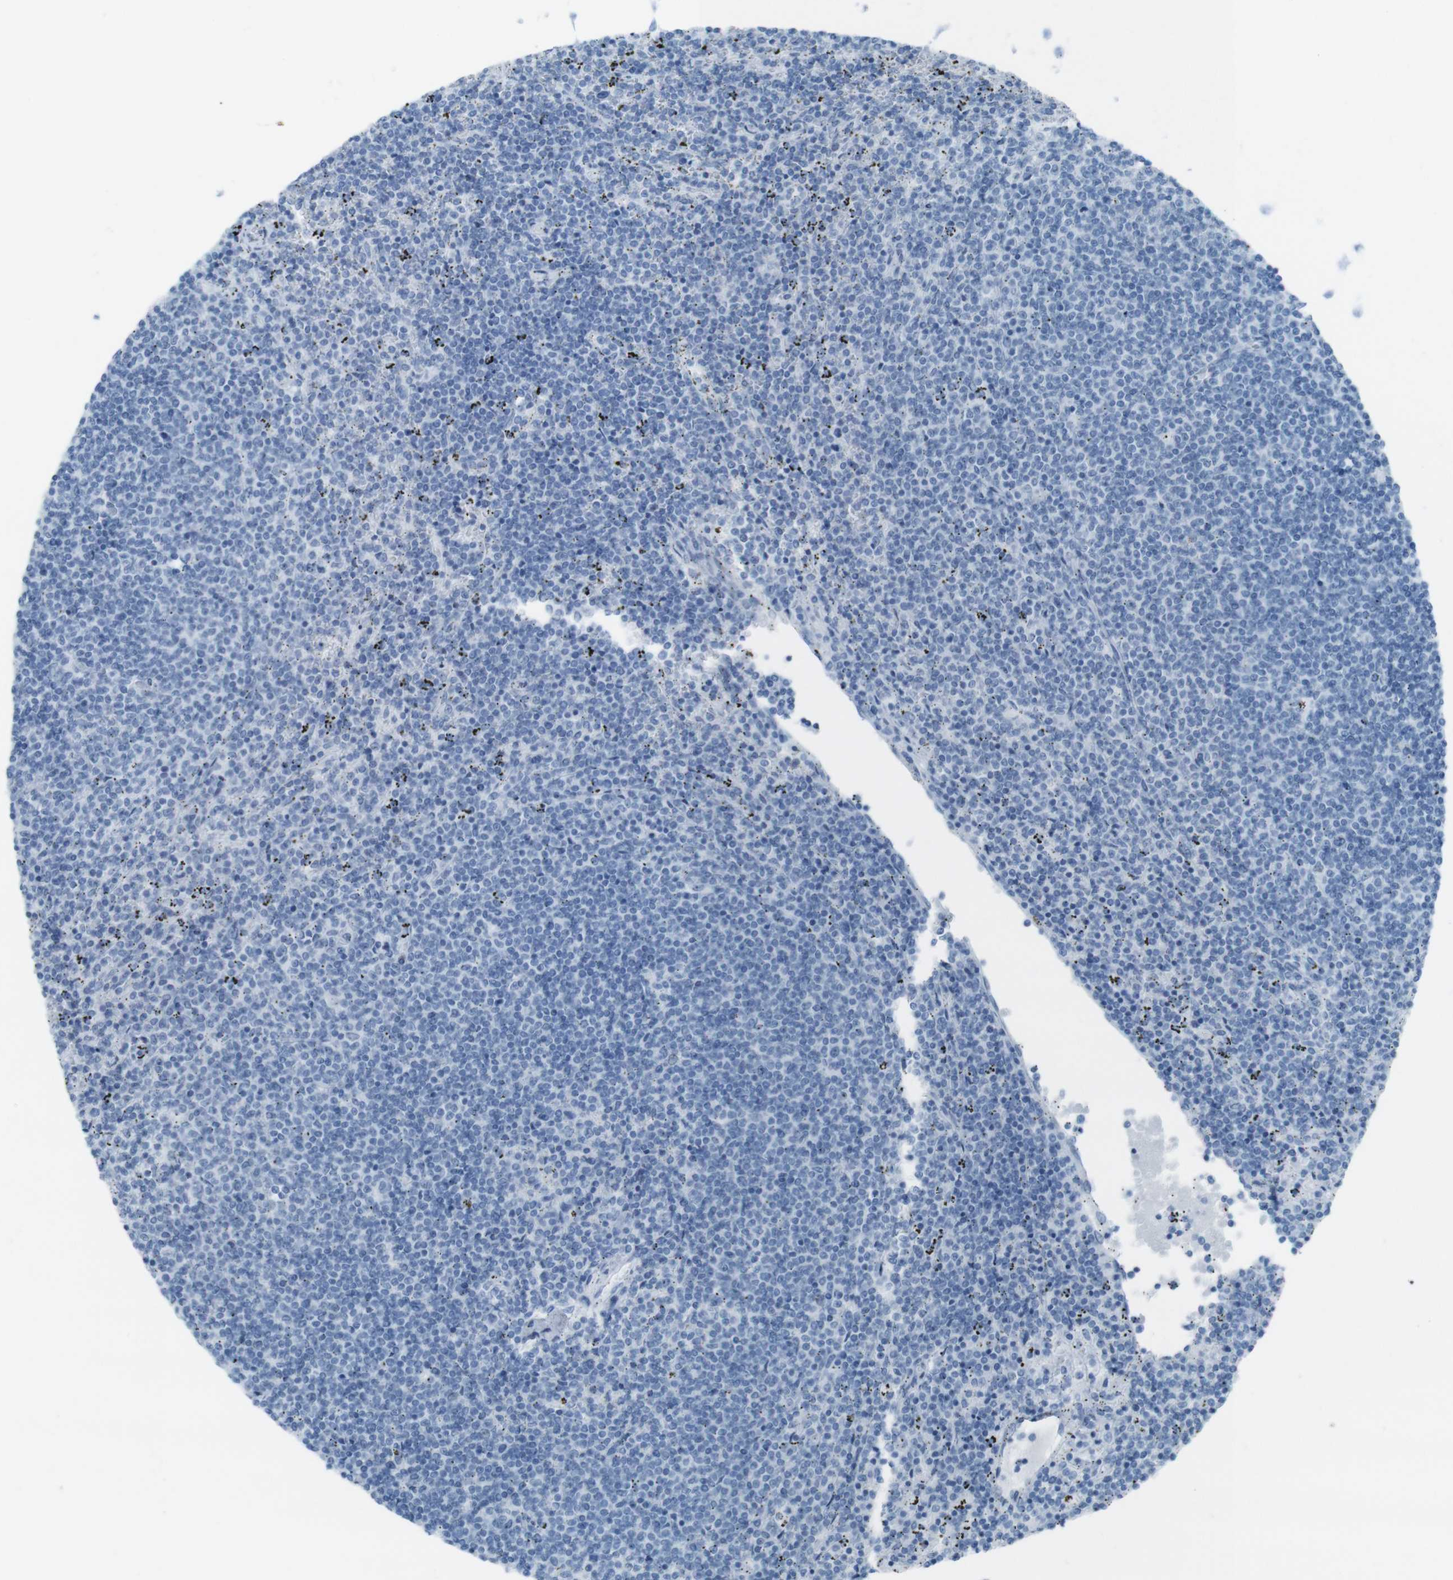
{"staining": {"intensity": "negative", "quantity": "none", "location": "none"}, "tissue": "lymphoma", "cell_type": "Tumor cells", "image_type": "cancer", "snomed": [{"axis": "morphology", "description": "Malignant lymphoma, non-Hodgkin's type, Low grade"}, {"axis": "topography", "description": "Spleen"}], "caption": "This is an IHC image of low-grade malignant lymphoma, non-Hodgkin's type. There is no positivity in tumor cells.", "gene": "TMEM207", "patient": {"sex": "female", "age": 50}}